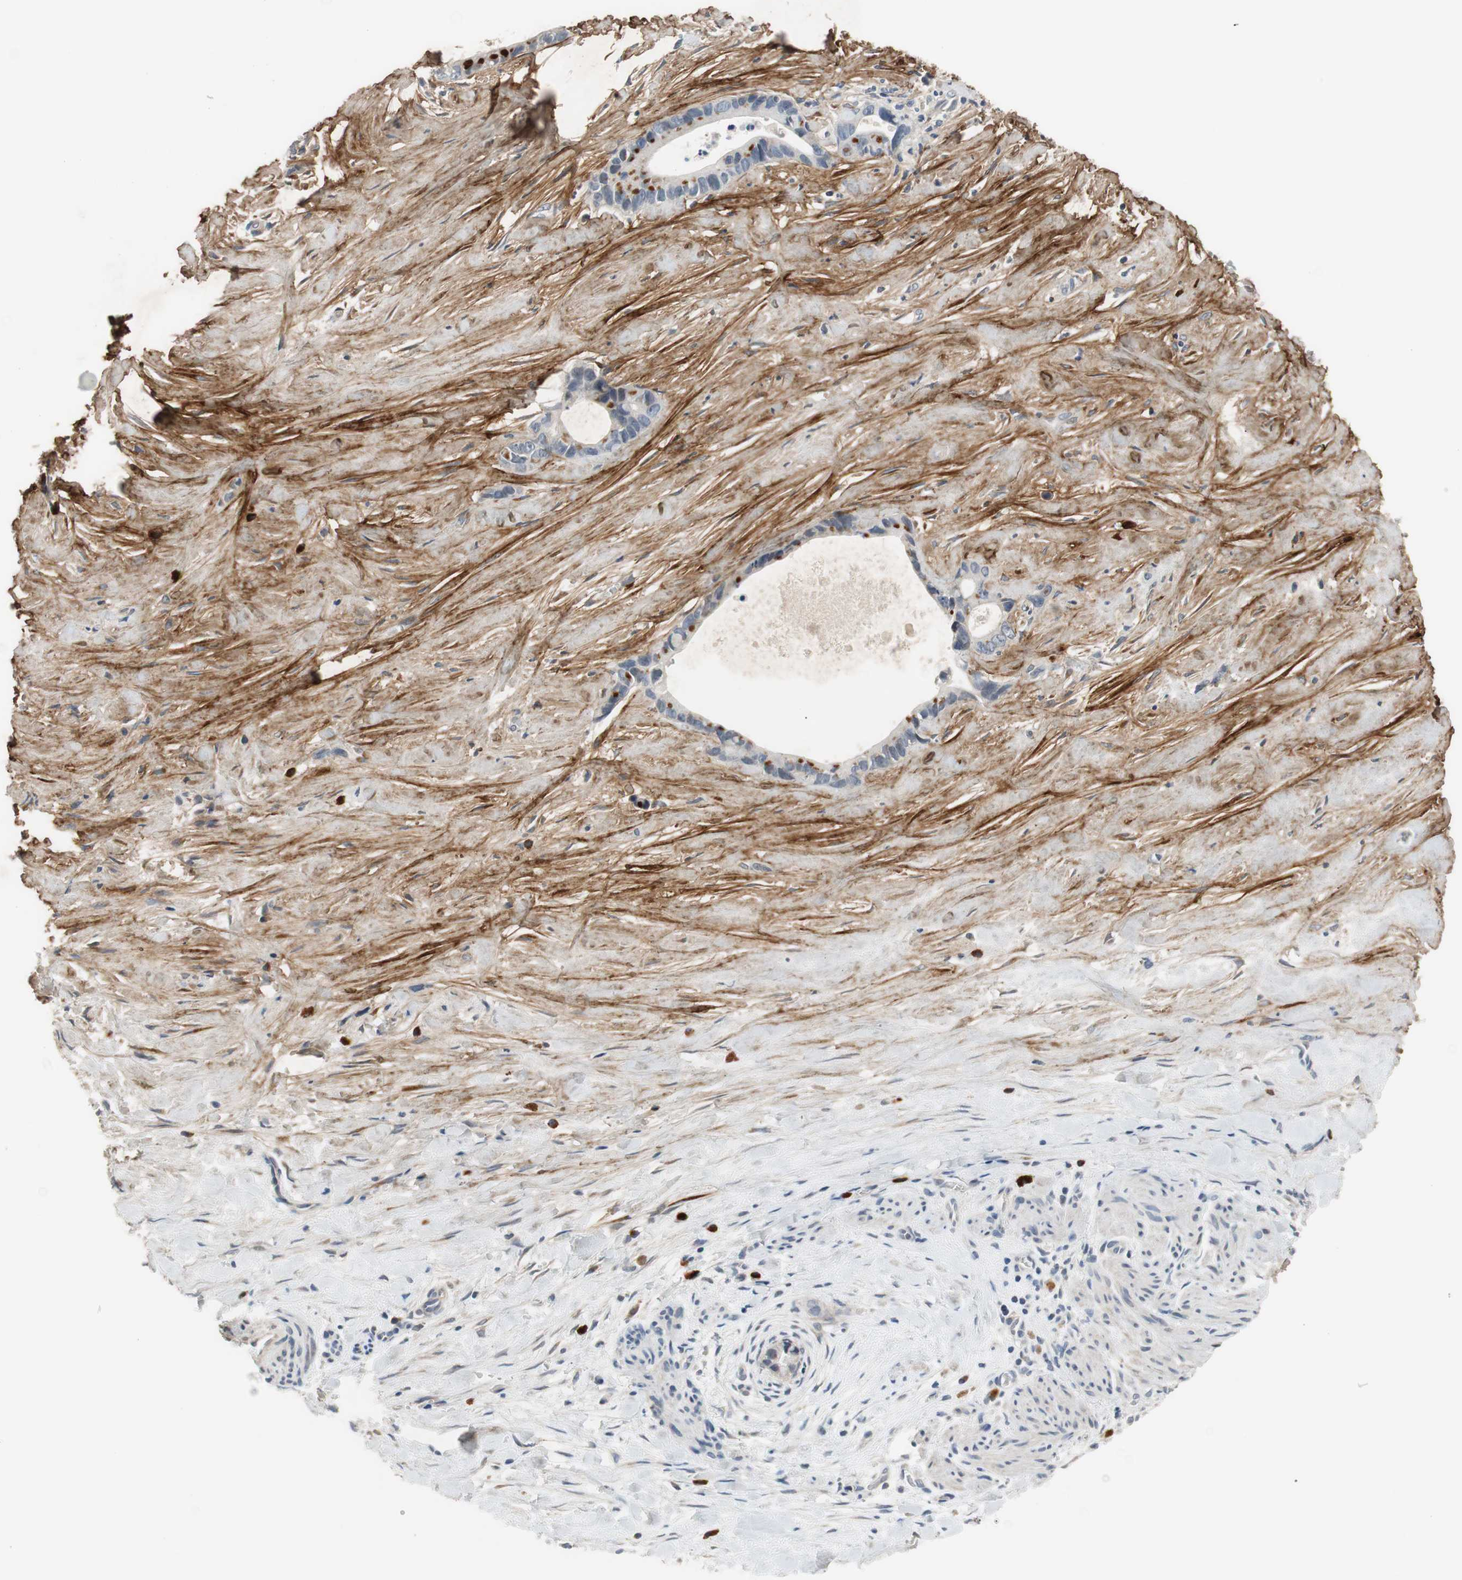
{"staining": {"intensity": "negative", "quantity": "none", "location": "none"}, "tissue": "liver cancer", "cell_type": "Tumor cells", "image_type": "cancer", "snomed": [{"axis": "morphology", "description": "Cholangiocarcinoma"}, {"axis": "topography", "description": "Liver"}], "caption": "This is a histopathology image of immunohistochemistry (IHC) staining of cholangiocarcinoma (liver), which shows no staining in tumor cells.", "gene": "COL12A1", "patient": {"sex": "female", "age": 55}}